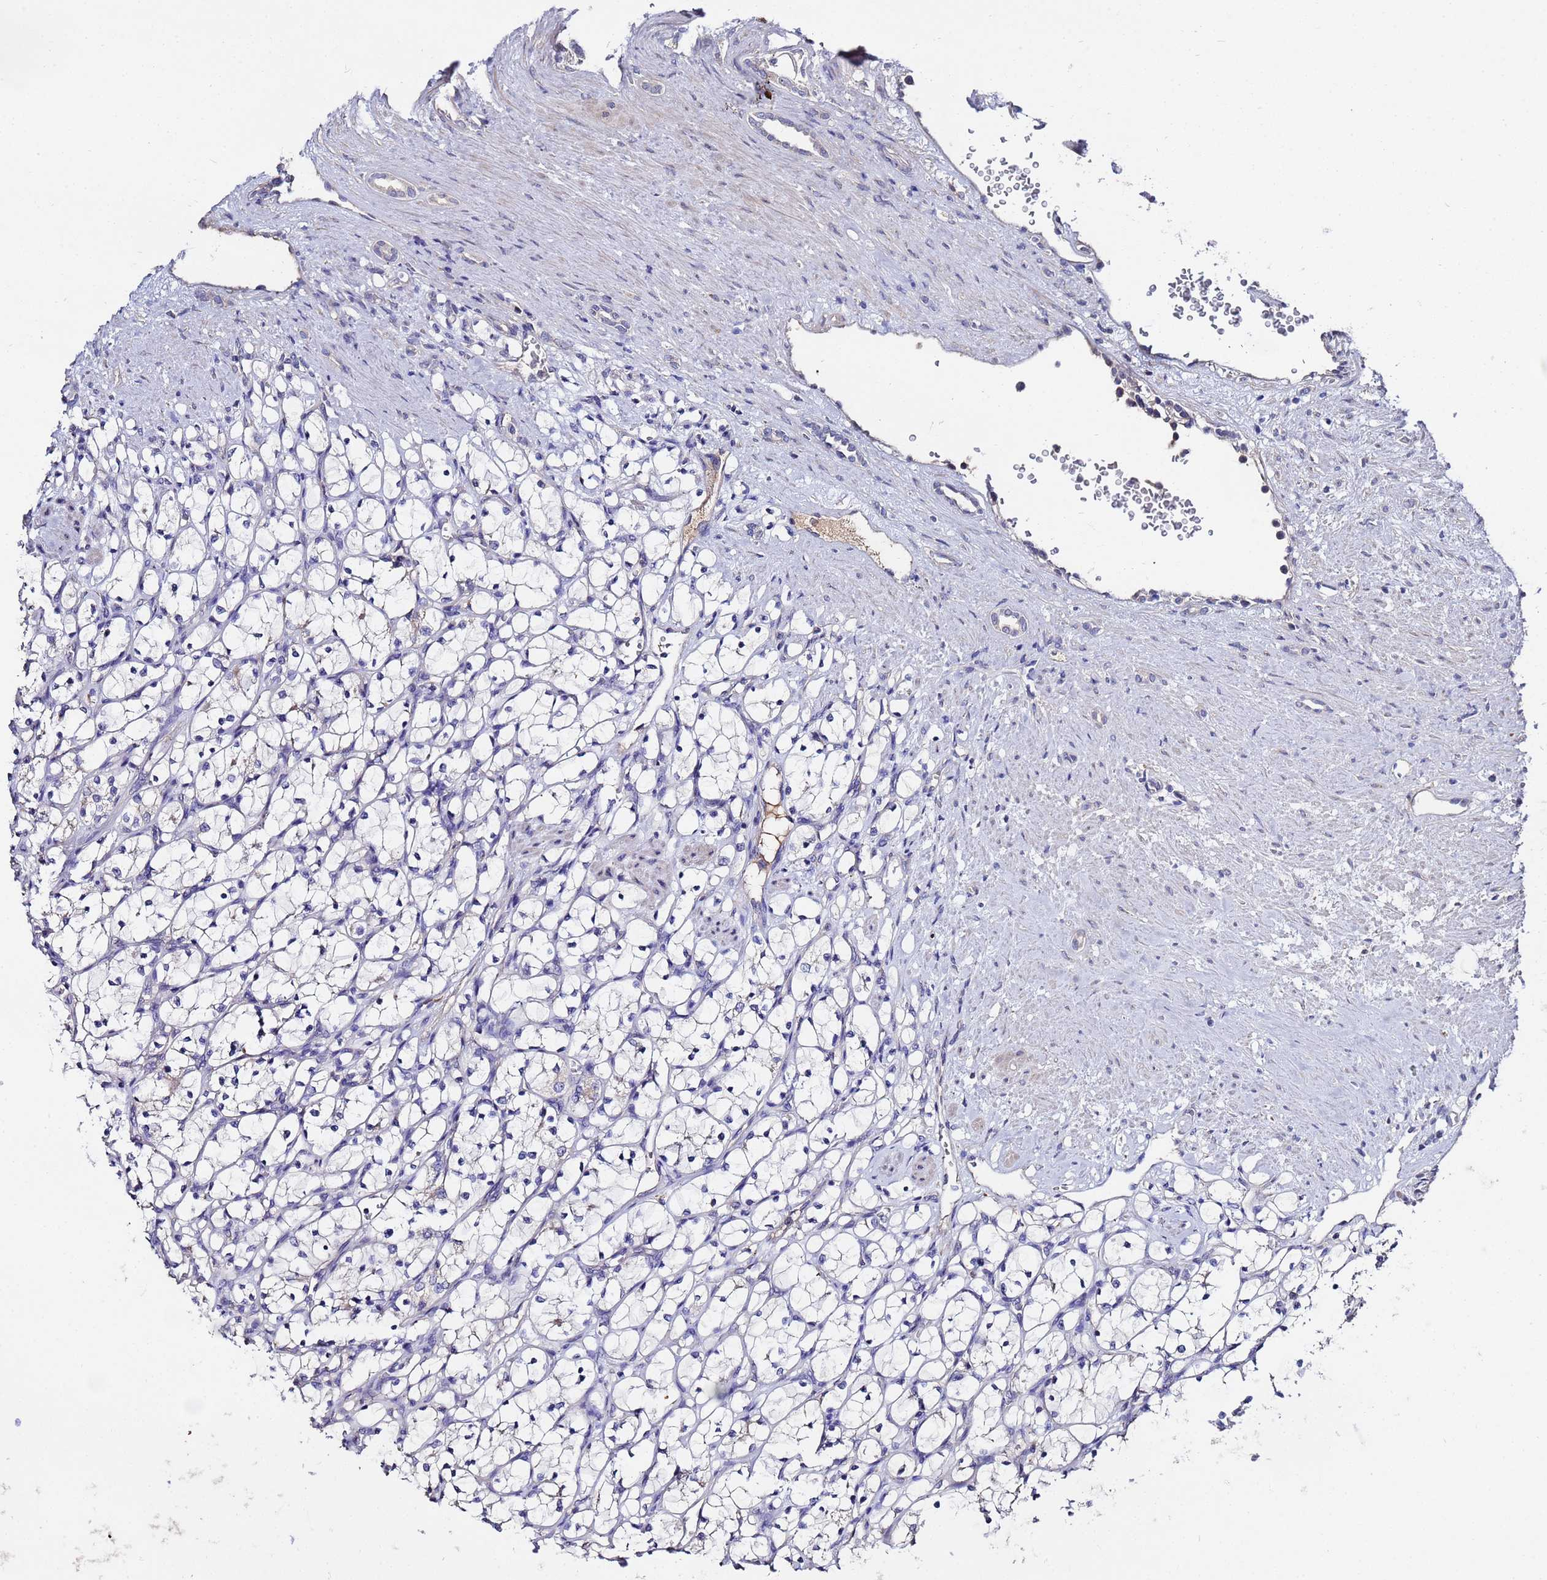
{"staining": {"intensity": "negative", "quantity": "none", "location": "none"}, "tissue": "renal cancer", "cell_type": "Tumor cells", "image_type": "cancer", "snomed": [{"axis": "morphology", "description": "Adenocarcinoma, NOS"}, {"axis": "topography", "description": "Kidney"}], "caption": "Photomicrograph shows no significant protein positivity in tumor cells of renal cancer.", "gene": "TCP10L", "patient": {"sex": "female", "age": 69}}